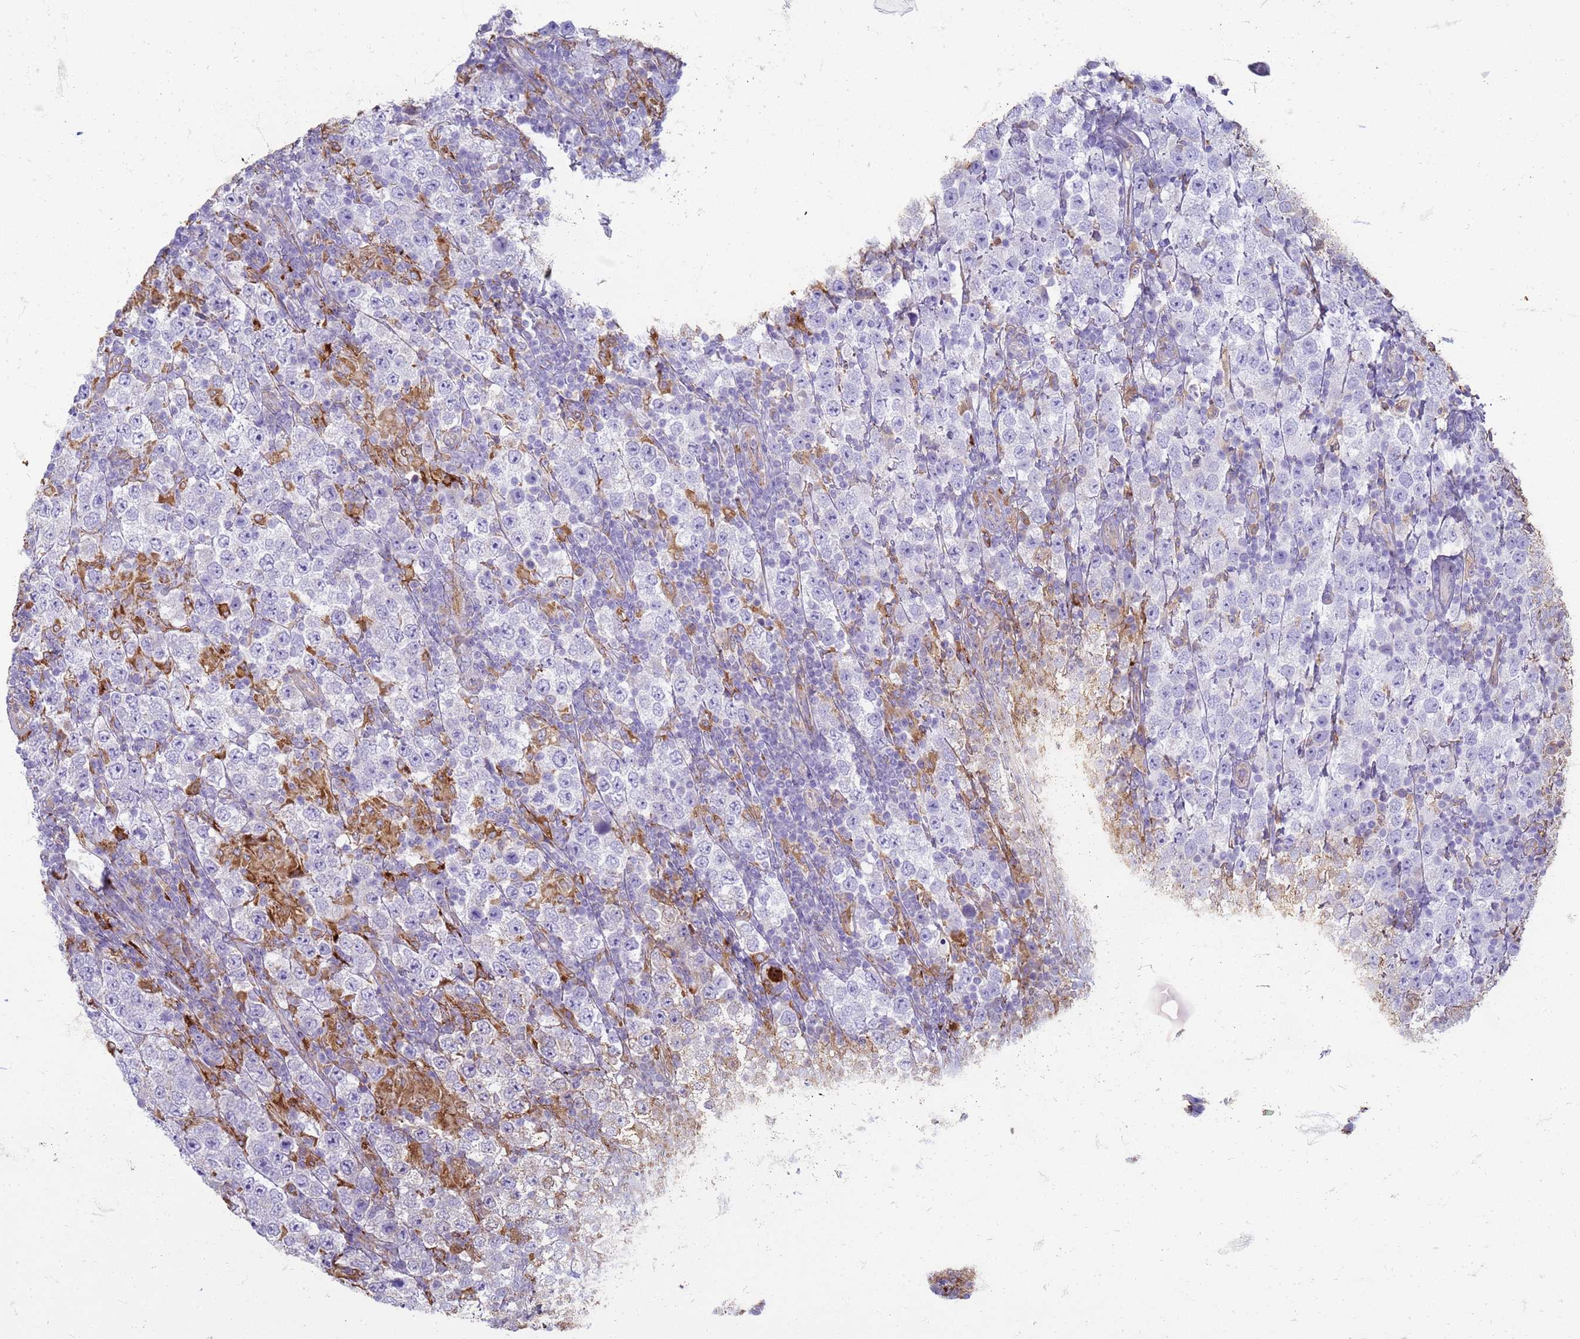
{"staining": {"intensity": "negative", "quantity": "none", "location": "none"}, "tissue": "testis cancer", "cell_type": "Tumor cells", "image_type": "cancer", "snomed": [{"axis": "morphology", "description": "Normal tissue, NOS"}, {"axis": "morphology", "description": "Urothelial carcinoma, High grade"}, {"axis": "morphology", "description": "Seminoma, NOS"}, {"axis": "morphology", "description": "Carcinoma, Embryonal, NOS"}, {"axis": "topography", "description": "Urinary bladder"}, {"axis": "topography", "description": "Testis"}], "caption": "Immunohistochemistry histopathology image of testis cancer stained for a protein (brown), which demonstrates no positivity in tumor cells. Nuclei are stained in blue.", "gene": "PDK3", "patient": {"sex": "male", "age": 41}}